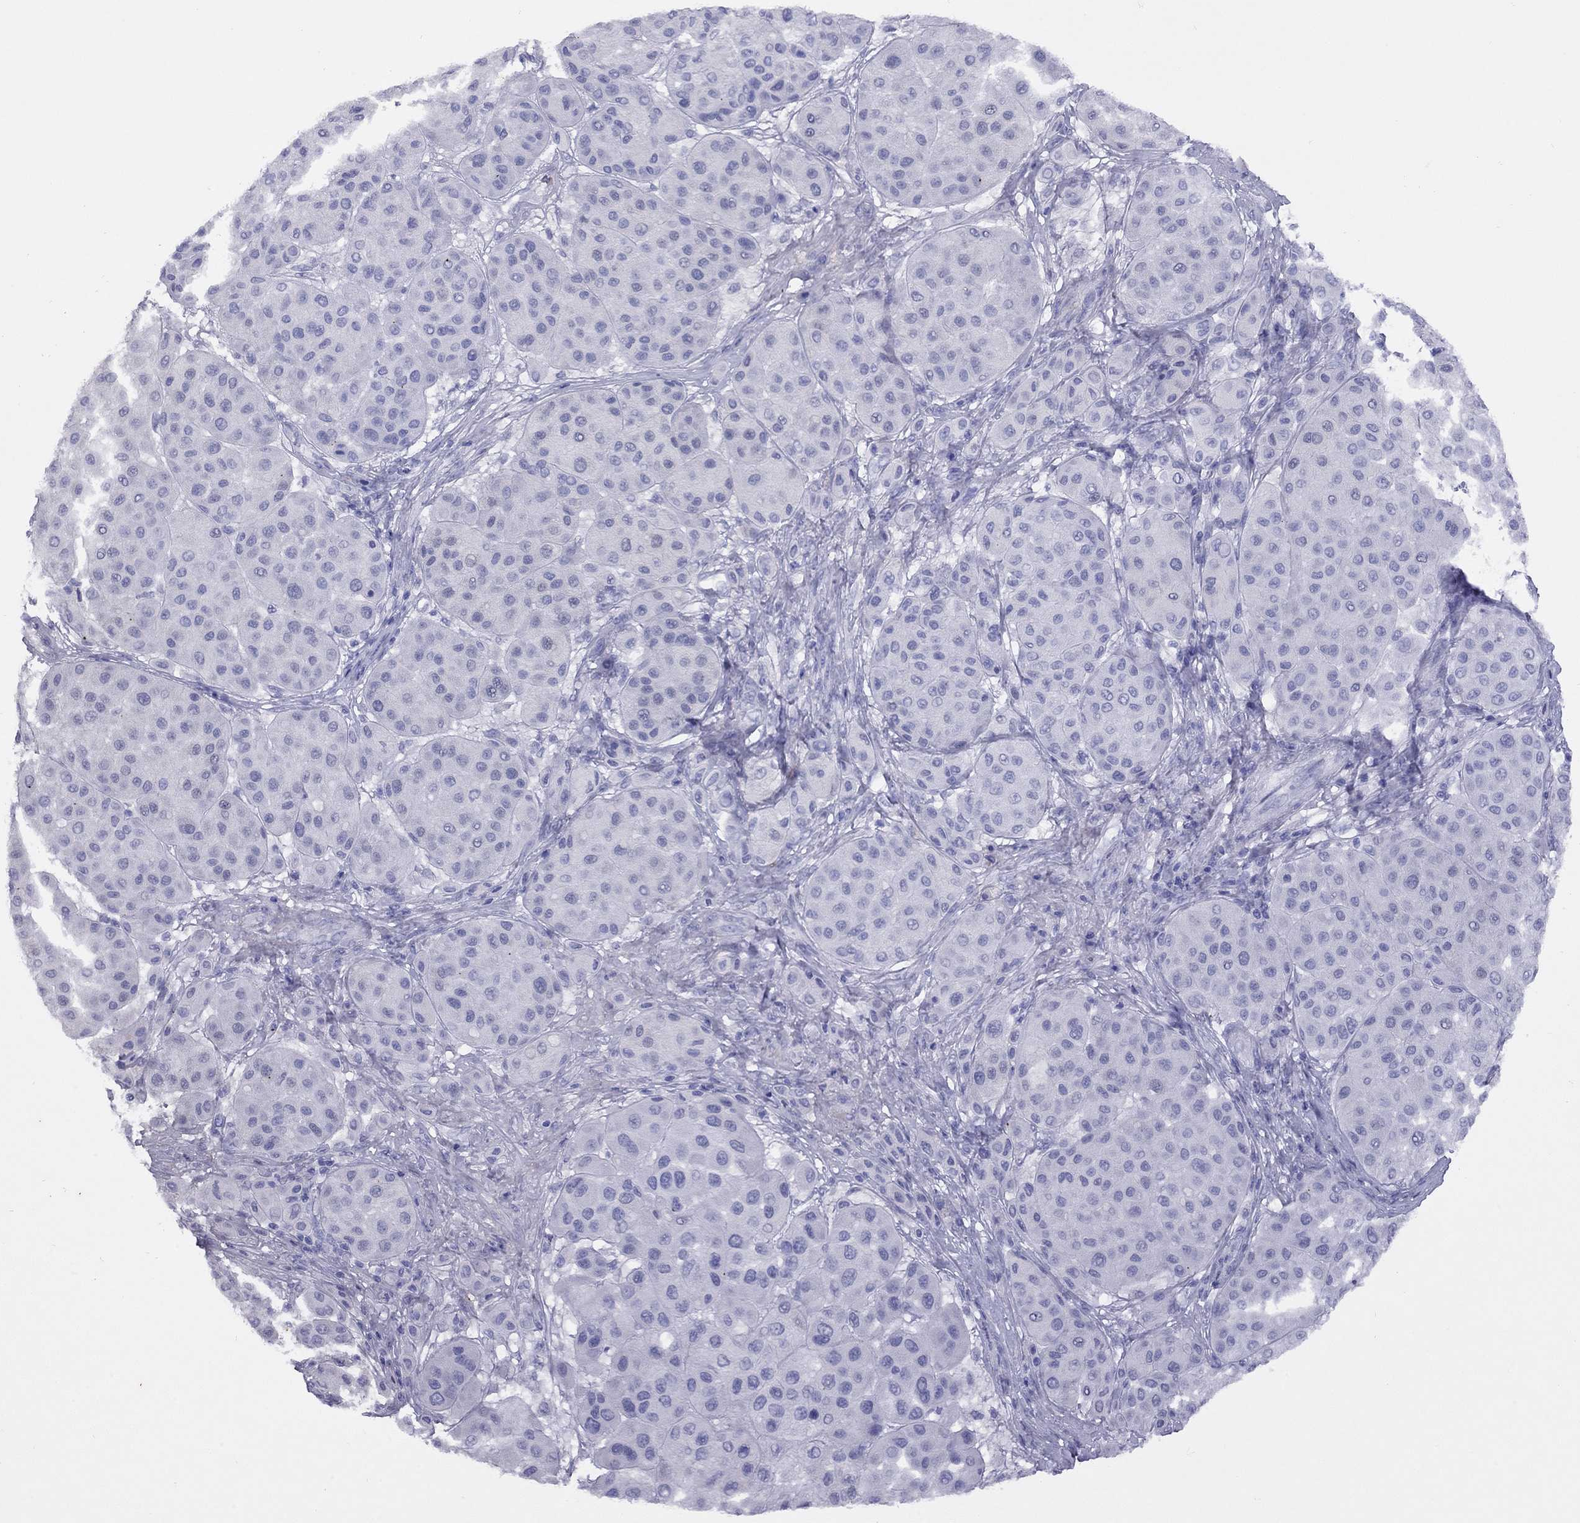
{"staining": {"intensity": "negative", "quantity": "none", "location": "none"}, "tissue": "melanoma", "cell_type": "Tumor cells", "image_type": "cancer", "snomed": [{"axis": "morphology", "description": "Malignant melanoma, Metastatic site"}, {"axis": "topography", "description": "Smooth muscle"}], "caption": "High magnification brightfield microscopy of melanoma stained with DAB (brown) and counterstained with hematoxylin (blue): tumor cells show no significant expression. (DAB immunohistochemistry with hematoxylin counter stain).", "gene": "GRIA2", "patient": {"sex": "male", "age": 41}}